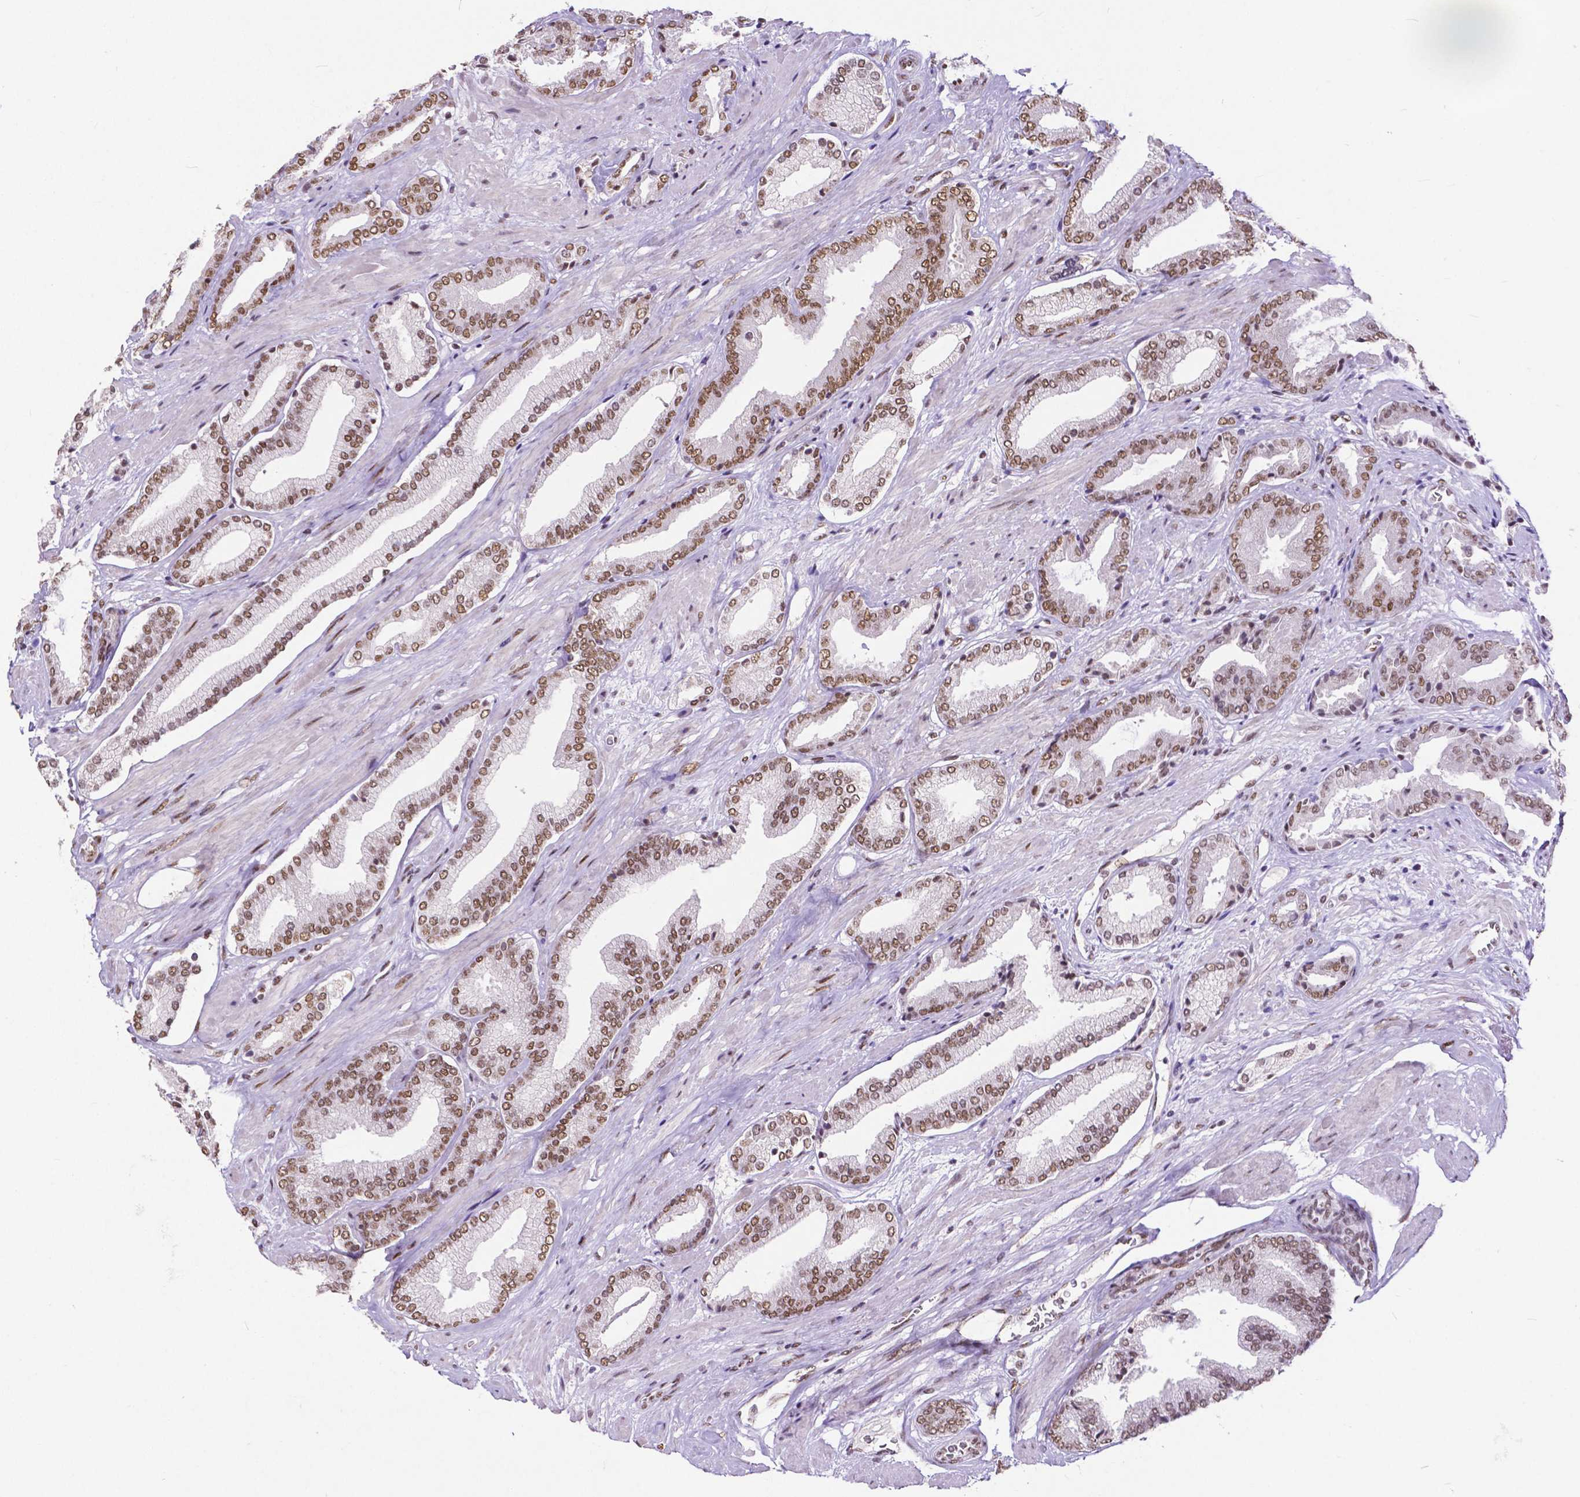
{"staining": {"intensity": "moderate", "quantity": ">75%", "location": "nuclear"}, "tissue": "prostate cancer", "cell_type": "Tumor cells", "image_type": "cancer", "snomed": [{"axis": "morphology", "description": "Adenocarcinoma, High grade"}, {"axis": "topography", "description": "Prostate"}], "caption": "A brown stain highlights moderate nuclear positivity of a protein in prostate adenocarcinoma (high-grade) tumor cells.", "gene": "ATRX", "patient": {"sex": "male", "age": 56}}